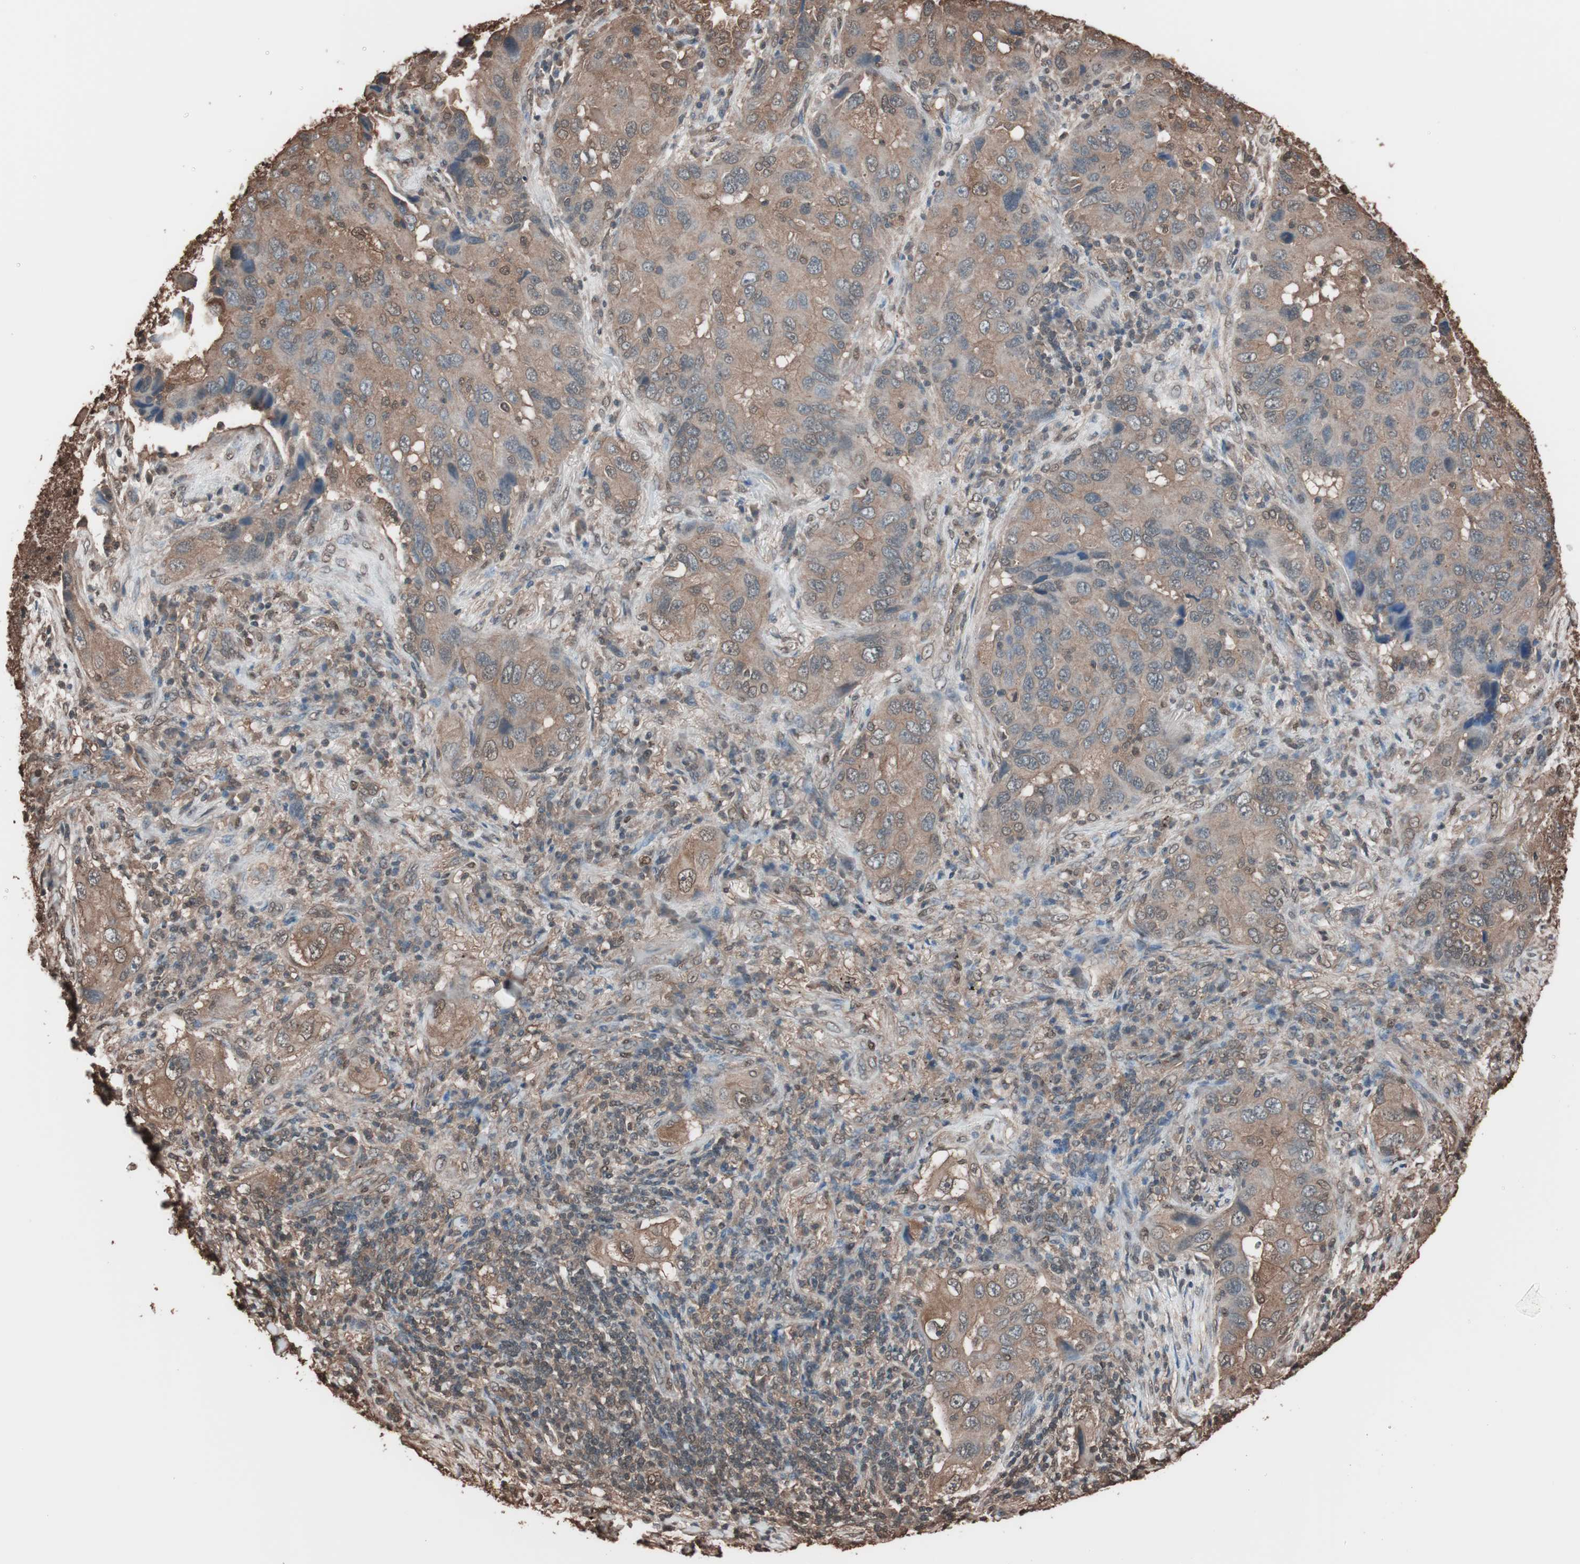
{"staining": {"intensity": "moderate", "quantity": ">75%", "location": "cytoplasmic/membranous,nuclear"}, "tissue": "lung cancer", "cell_type": "Tumor cells", "image_type": "cancer", "snomed": [{"axis": "morphology", "description": "Adenocarcinoma, NOS"}, {"axis": "topography", "description": "Lung"}], "caption": "The micrograph exhibits staining of lung adenocarcinoma, revealing moderate cytoplasmic/membranous and nuclear protein expression (brown color) within tumor cells.", "gene": "CALM2", "patient": {"sex": "female", "age": 65}}